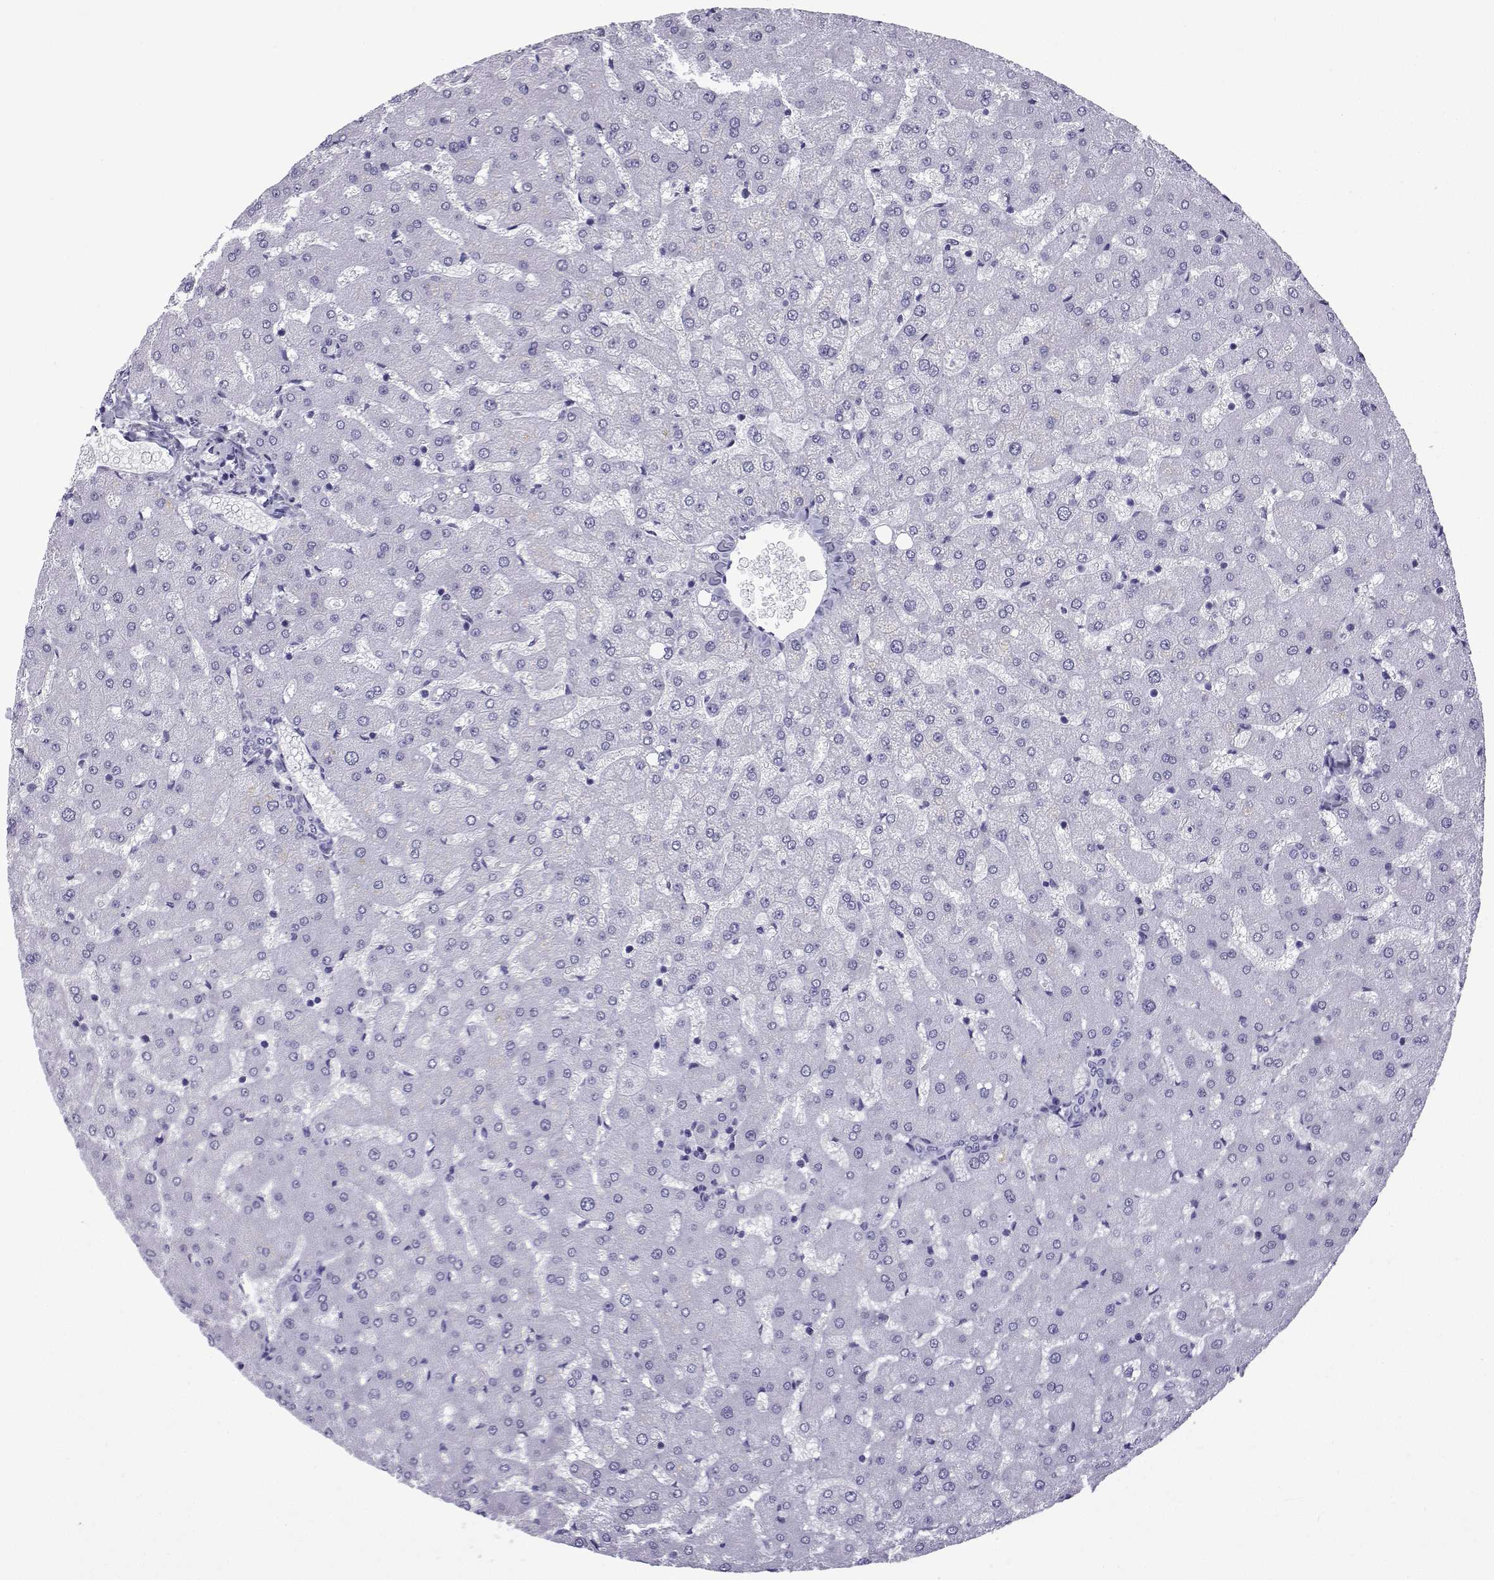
{"staining": {"intensity": "negative", "quantity": "none", "location": "none"}, "tissue": "liver", "cell_type": "Cholangiocytes", "image_type": "normal", "snomed": [{"axis": "morphology", "description": "Normal tissue, NOS"}, {"axis": "topography", "description": "Liver"}], "caption": "Immunohistochemistry (IHC) image of normal liver: liver stained with DAB exhibits no significant protein staining in cholangiocytes.", "gene": "TRIM46", "patient": {"sex": "female", "age": 50}}